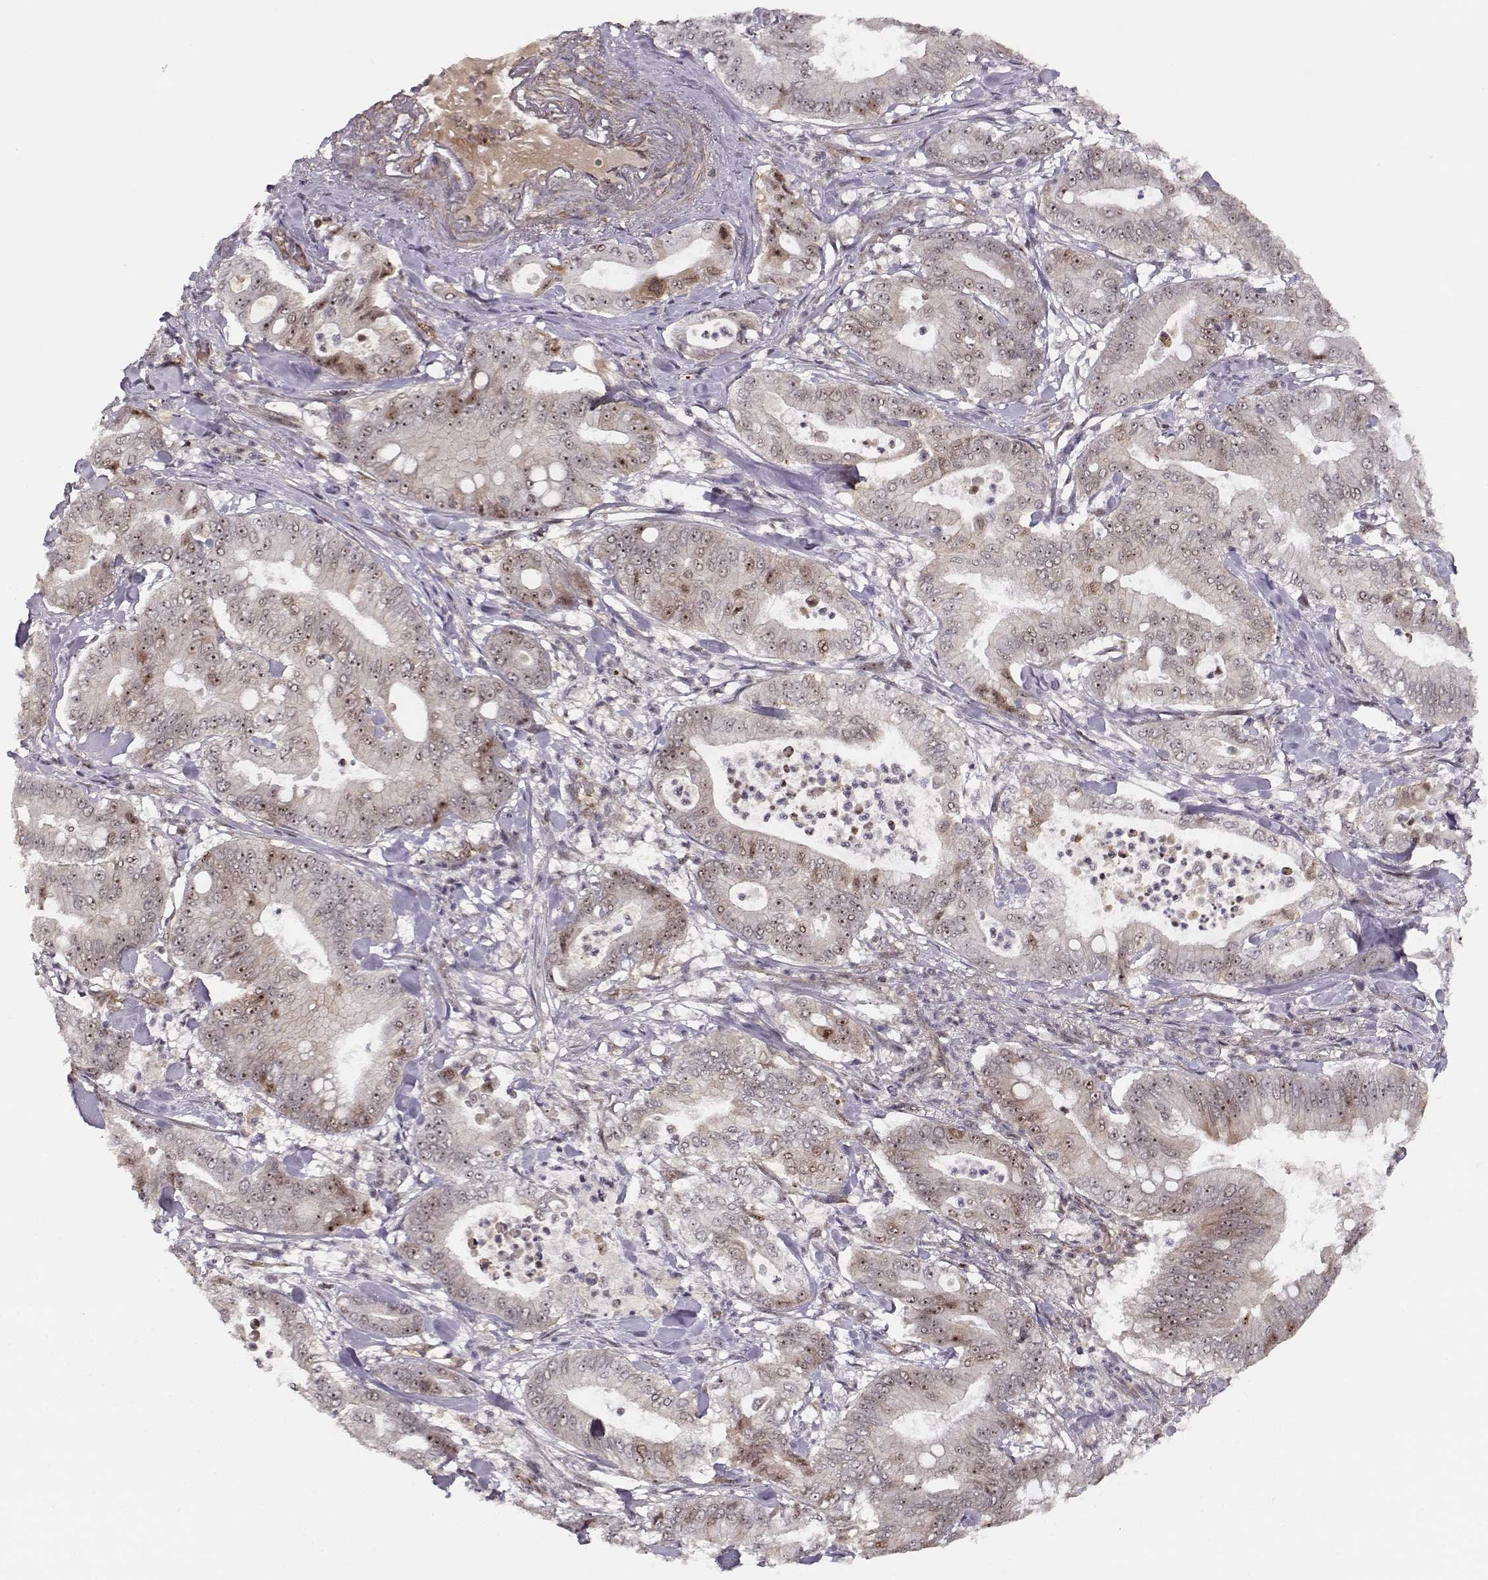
{"staining": {"intensity": "moderate", "quantity": "25%-75%", "location": "cytoplasmic/membranous"}, "tissue": "pancreatic cancer", "cell_type": "Tumor cells", "image_type": "cancer", "snomed": [{"axis": "morphology", "description": "Adenocarcinoma, NOS"}, {"axis": "topography", "description": "Pancreas"}], "caption": "Immunohistochemistry (IHC) staining of pancreatic cancer (adenocarcinoma), which displays medium levels of moderate cytoplasmic/membranous staining in approximately 25%-75% of tumor cells indicating moderate cytoplasmic/membranous protein positivity. The staining was performed using DAB (3,3'-diaminobenzidine) (brown) for protein detection and nuclei were counterstained in hematoxylin (blue).", "gene": "CIR1", "patient": {"sex": "male", "age": 71}}